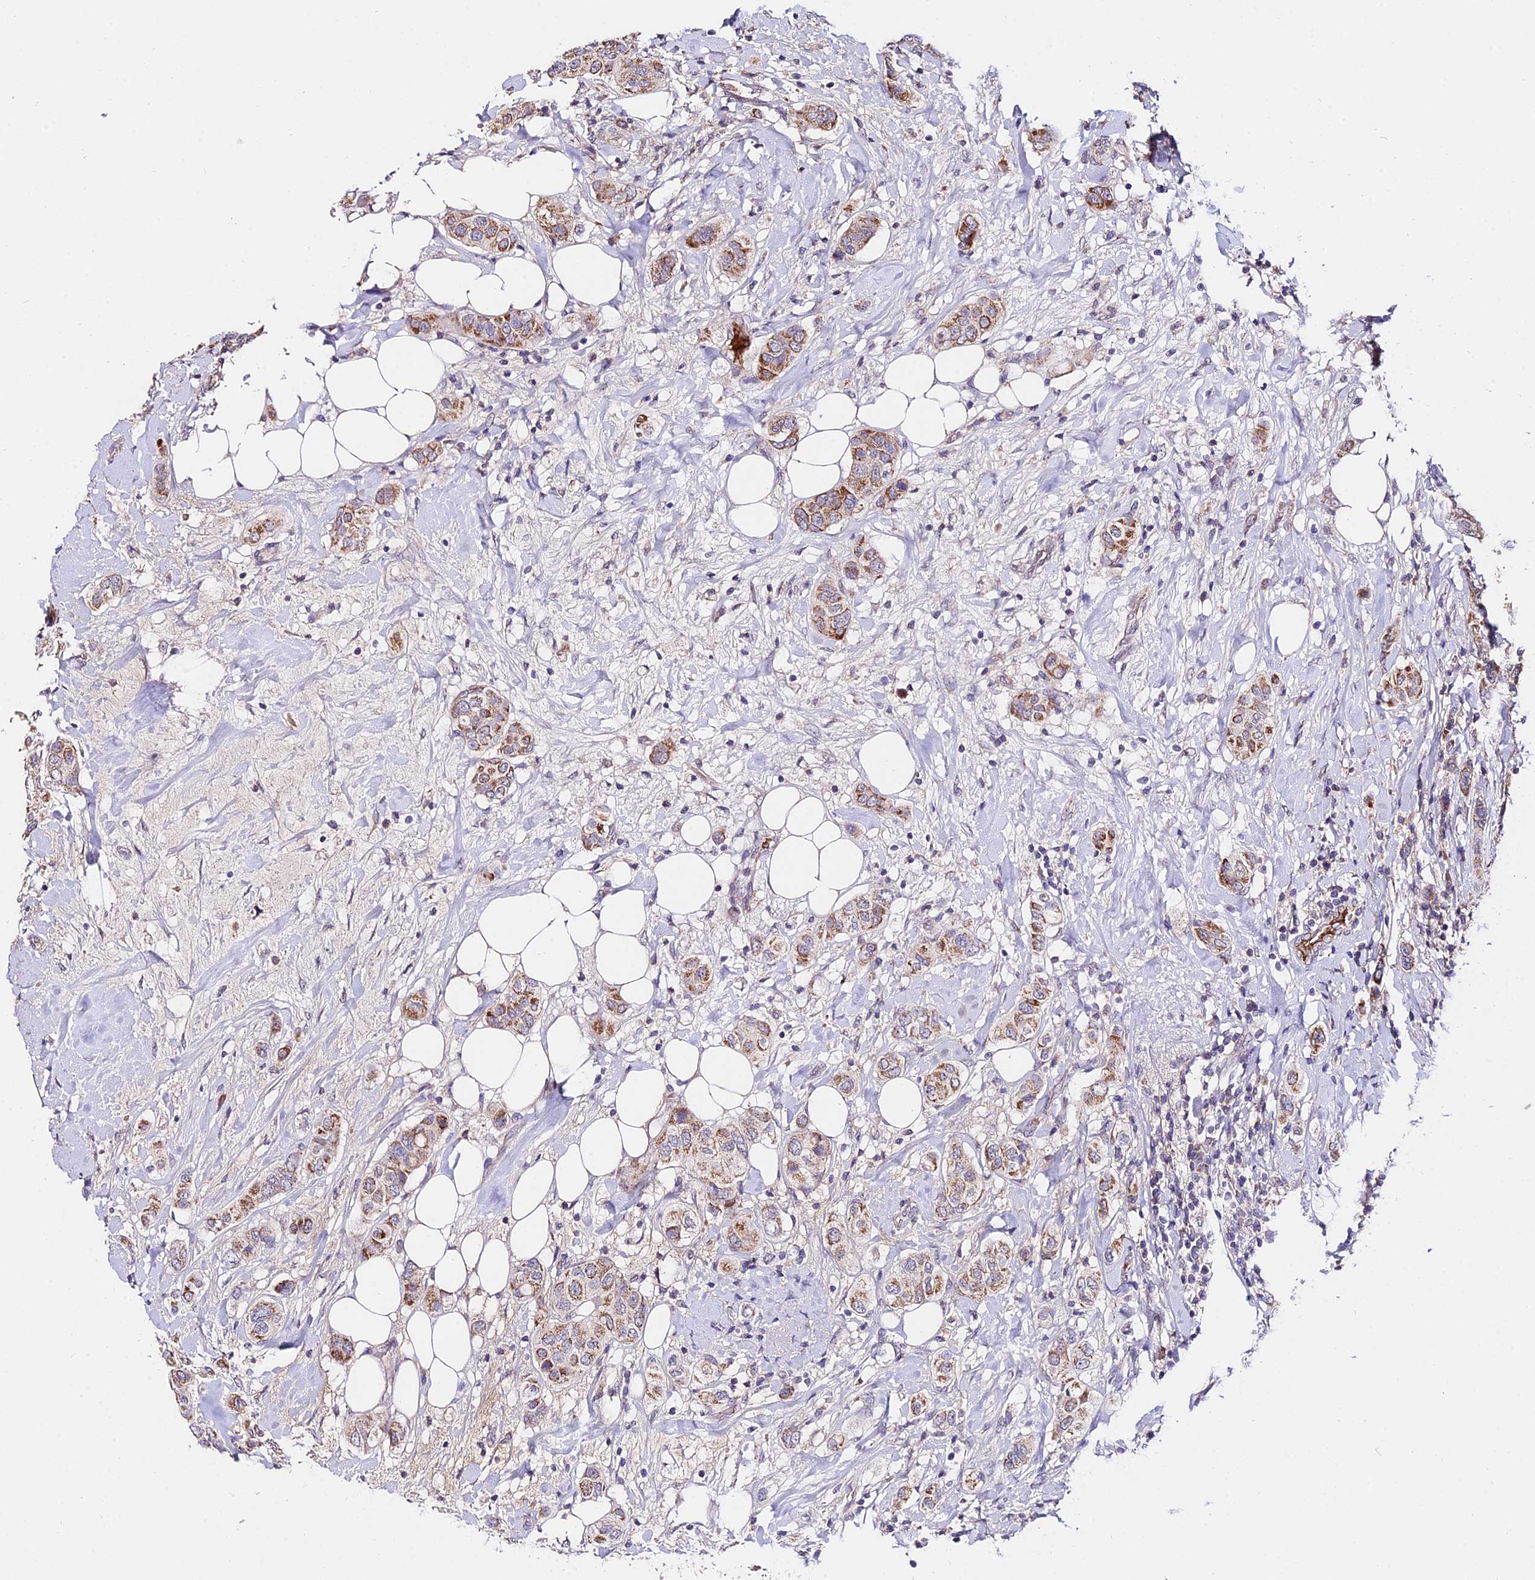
{"staining": {"intensity": "moderate", "quantity": "25%-75%", "location": "cytoplasmic/membranous"}, "tissue": "breast cancer", "cell_type": "Tumor cells", "image_type": "cancer", "snomed": [{"axis": "morphology", "description": "Lobular carcinoma"}, {"axis": "topography", "description": "Breast"}], "caption": "Immunohistochemical staining of human breast lobular carcinoma demonstrates moderate cytoplasmic/membranous protein expression in approximately 25%-75% of tumor cells.", "gene": "WDR5B", "patient": {"sex": "female", "age": 51}}